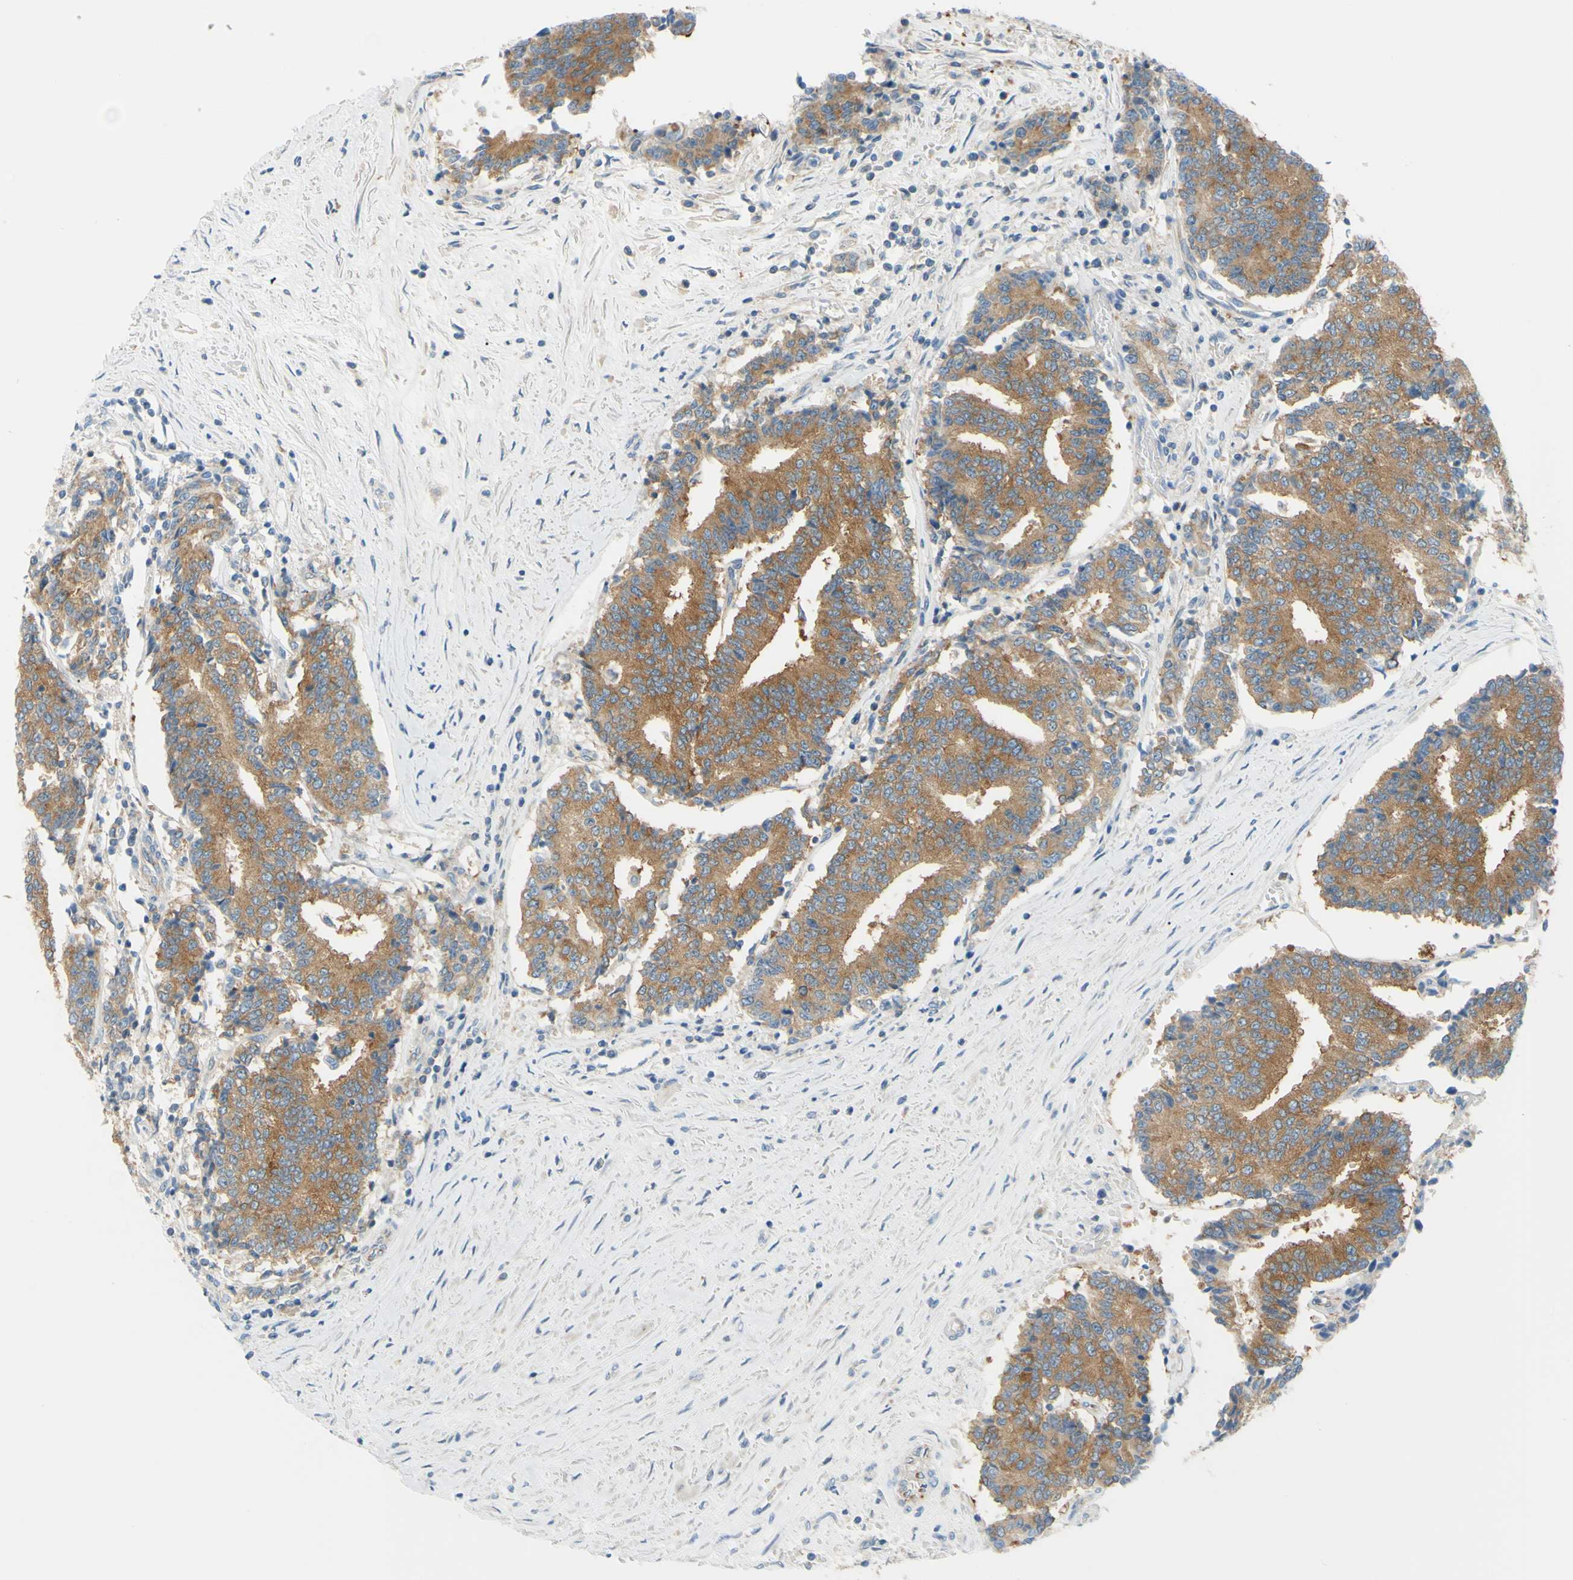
{"staining": {"intensity": "moderate", "quantity": ">75%", "location": "cytoplasmic/membranous"}, "tissue": "prostate cancer", "cell_type": "Tumor cells", "image_type": "cancer", "snomed": [{"axis": "morphology", "description": "Normal tissue, NOS"}, {"axis": "morphology", "description": "Adenocarcinoma, High grade"}, {"axis": "topography", "description": "Prostate"}, {"axis": "topography", "description": "Seminal veicle"}], "caption": "Protein expression analysis of human prostate cancer reveals moderate cytoplasmic/membranous expression in about >75% of tumor cells.", "gene": "FRMD4B", "patient": {"sex": "male", "age": 55}}